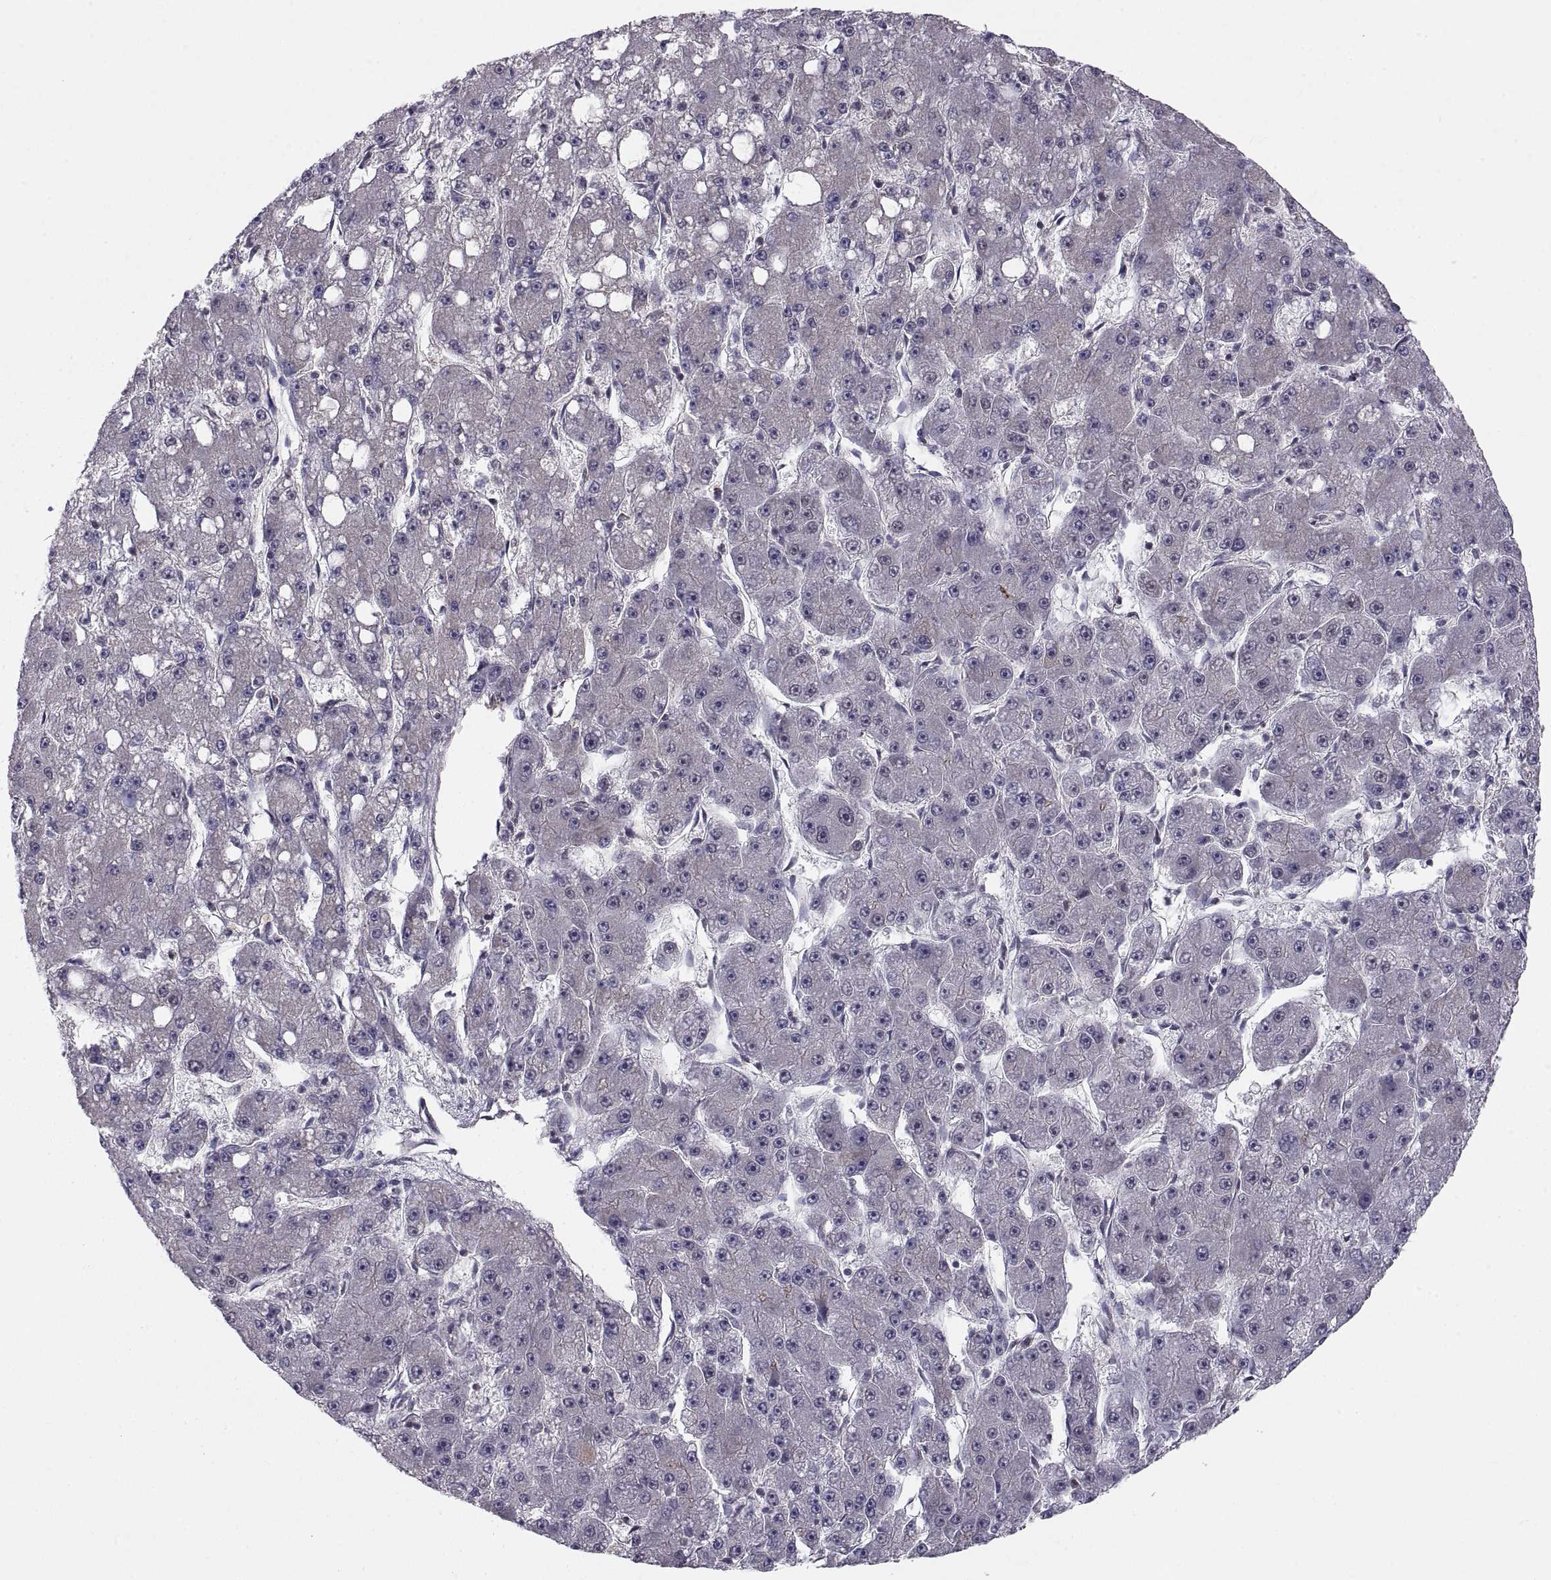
{"staining": {"intensity": "negative", "quantity": "none", "location": "none"}, "tissue": "liver cancer", "cell_type": "Tumor cells", "image_type": "cancer", "snomed": [{"axis": "morphology", "description": "Carcinoma, Hepatocellular, NOS"}, {"axis": "topography", "description": "Liver"}], "caption": "Human liver cancer (hepatocellular carcinoma) stained for a protein using immunohistochemistry shows no positivity in tumor cells.", "gene": "ABL2", "patient": {"sex": "male", "age": 67}}